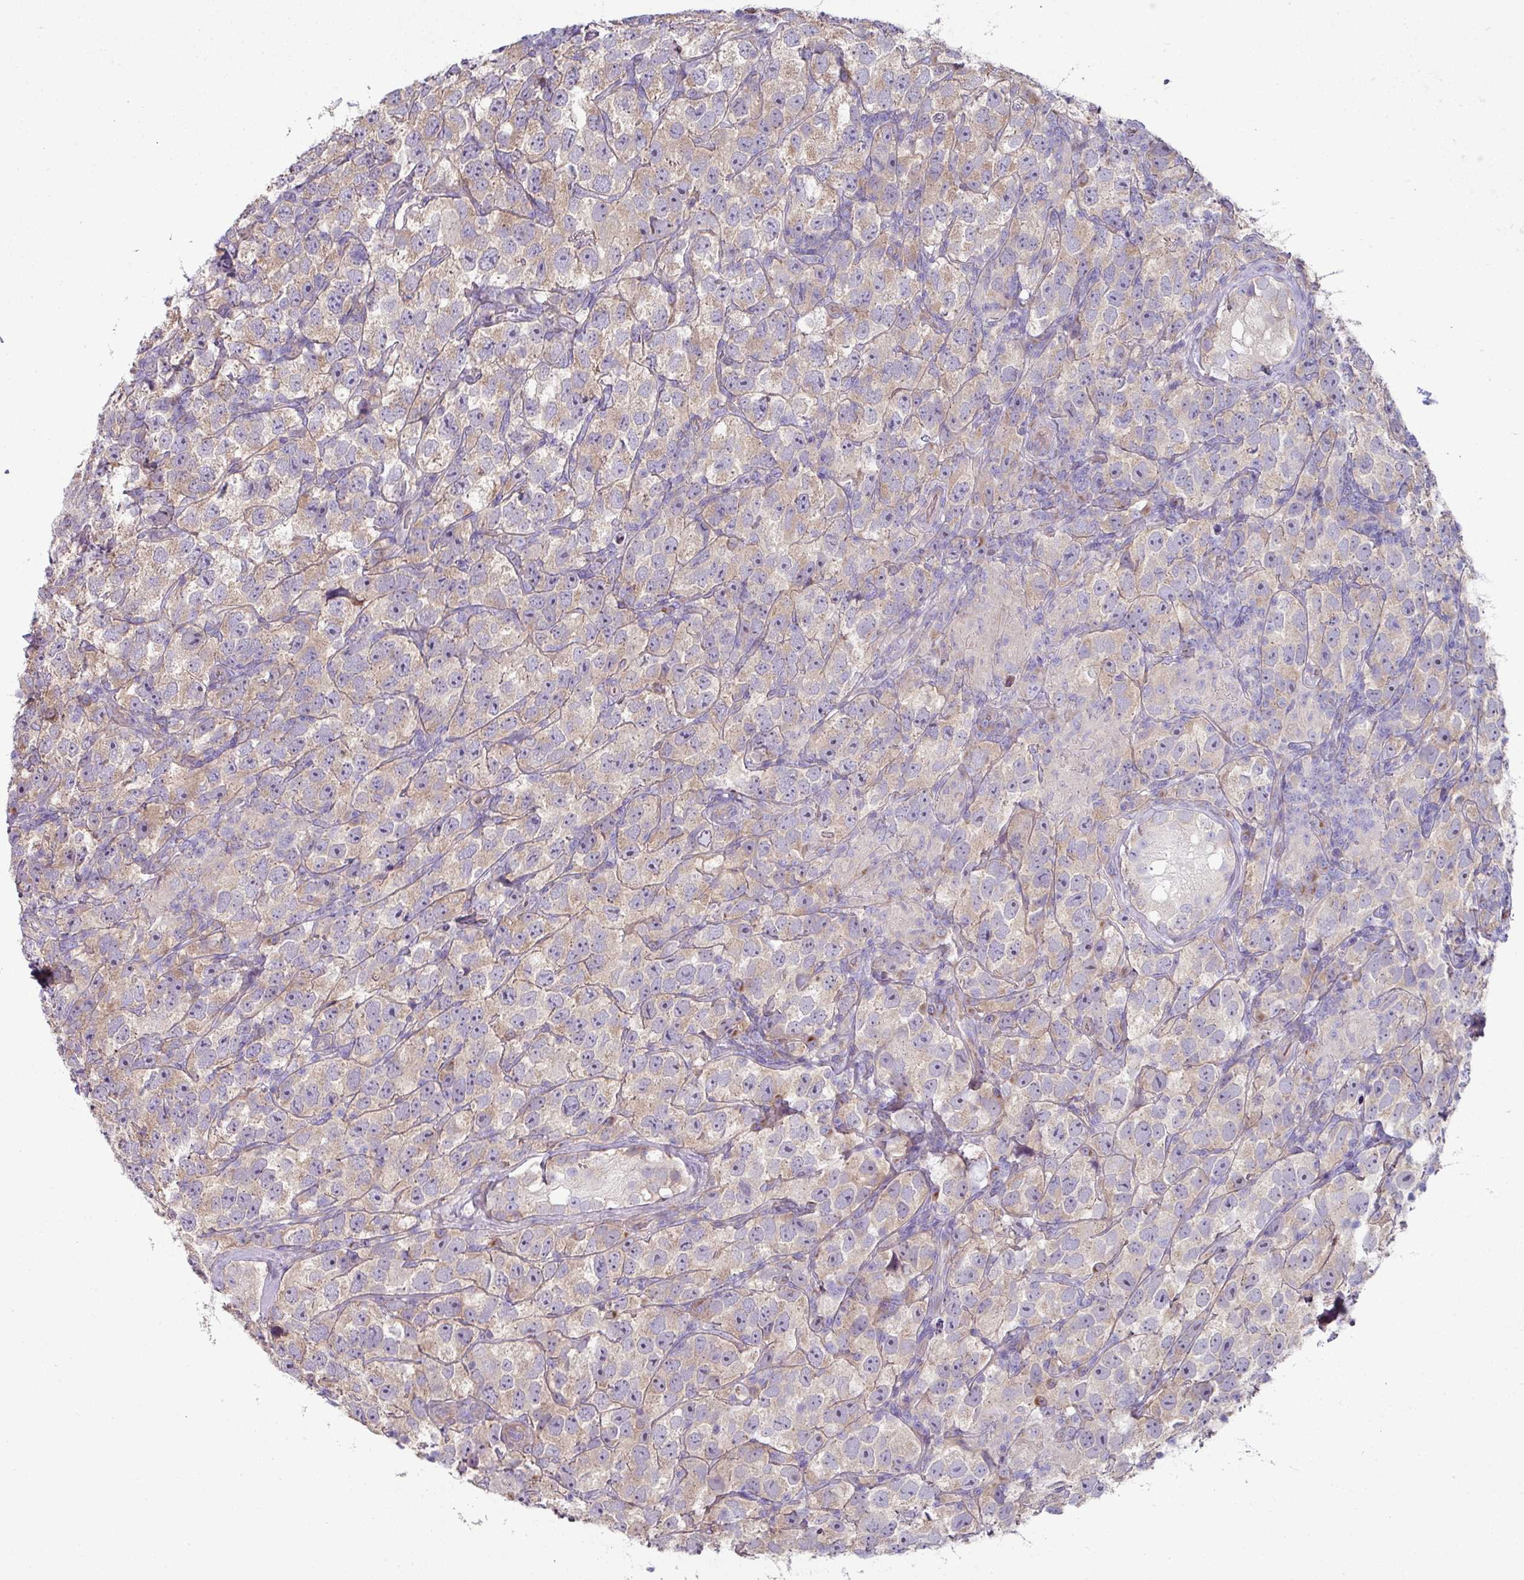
{"staining": {"intensity": "weak", "quantity": ">75%", "location": "cytoplasmic/membranous"}, "tissue": "testis cancer", "cell_type": "Tumor cells", "image_type": "cancer", "snomed": [{"axis": "morphology", "description": "Seminoma, NOS"}, {"axis": "topography", "description": "Testis"}], "caption": "Protein expression analysis of human testis seminoma reveals weak cytoplasmic/membranous positivity in about >75% of tumor cells. The protein of interest is shown in brown color, while the nuclei are stained blue.", "gene": "LRRC9", "patient": {"sex": "male", "age": 26}}